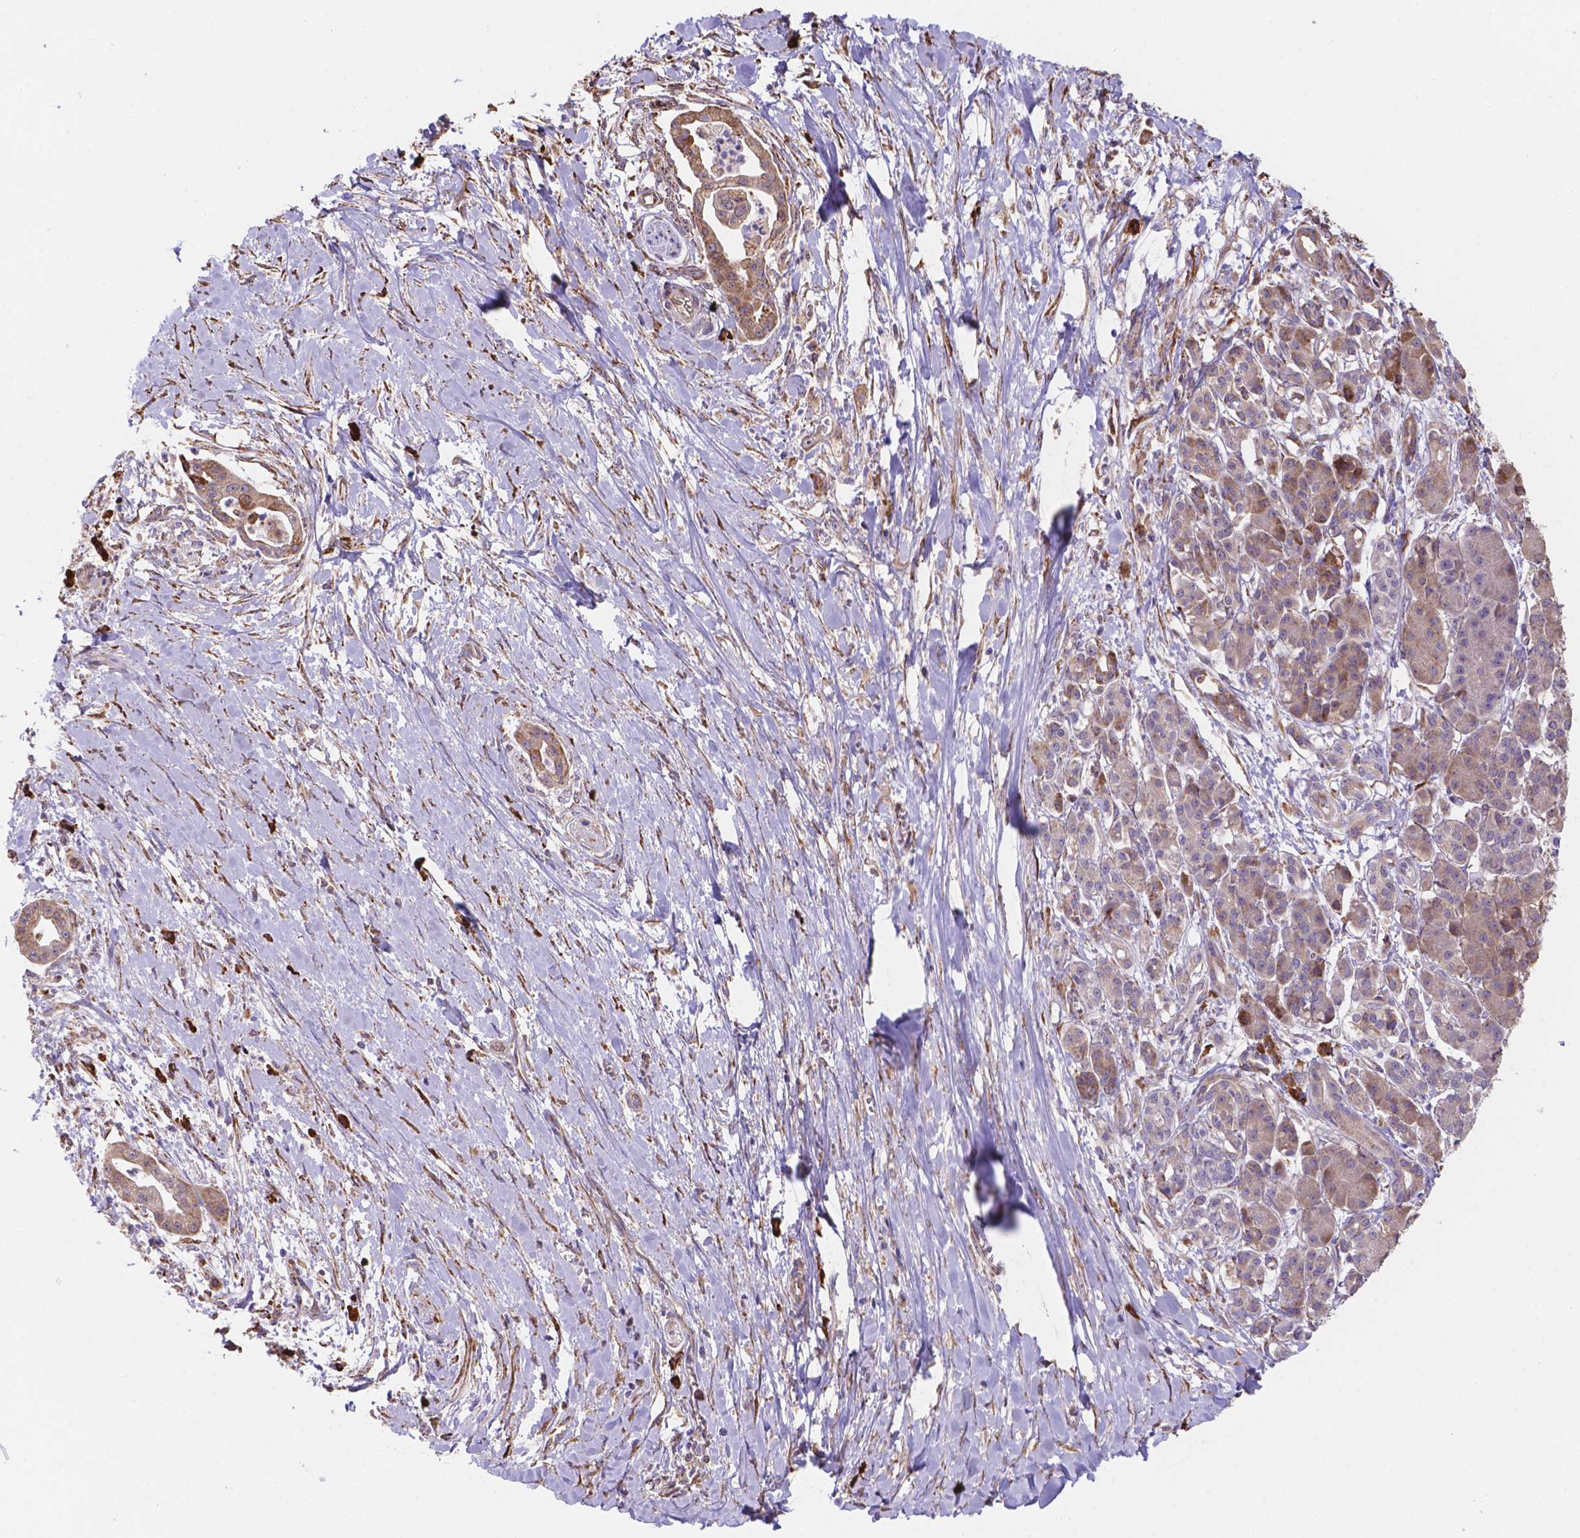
{"staining": {"intensity": "moderate", "quantity": "25%-75%", "location": "cytoplasmic/membranous"}, "tissue": "pancreatic cancer", "cell_type": "Tumor cells", "image_type": "cancer", "snomed": [{"axis": "morphology", "description": "Normal tissue, NOS"}, {"axis": "morphology", "description": "Adenocarcinoma, NOS"}, {"axis": "topography", "description": "Lymph node"}, {"axis": "topography", "description": "Pancreas"}], "caption": "Protein positivity by IHC shows moderate cytoplasmic/membranous positivity in about 25%-75% of tumor cells in adenocarcinoma (pancreatic). (DAB = brown stain, brightfield microscopy at high magnification).", "gene": "IPO11", "patient": {"sex": "female", "age": 58}}